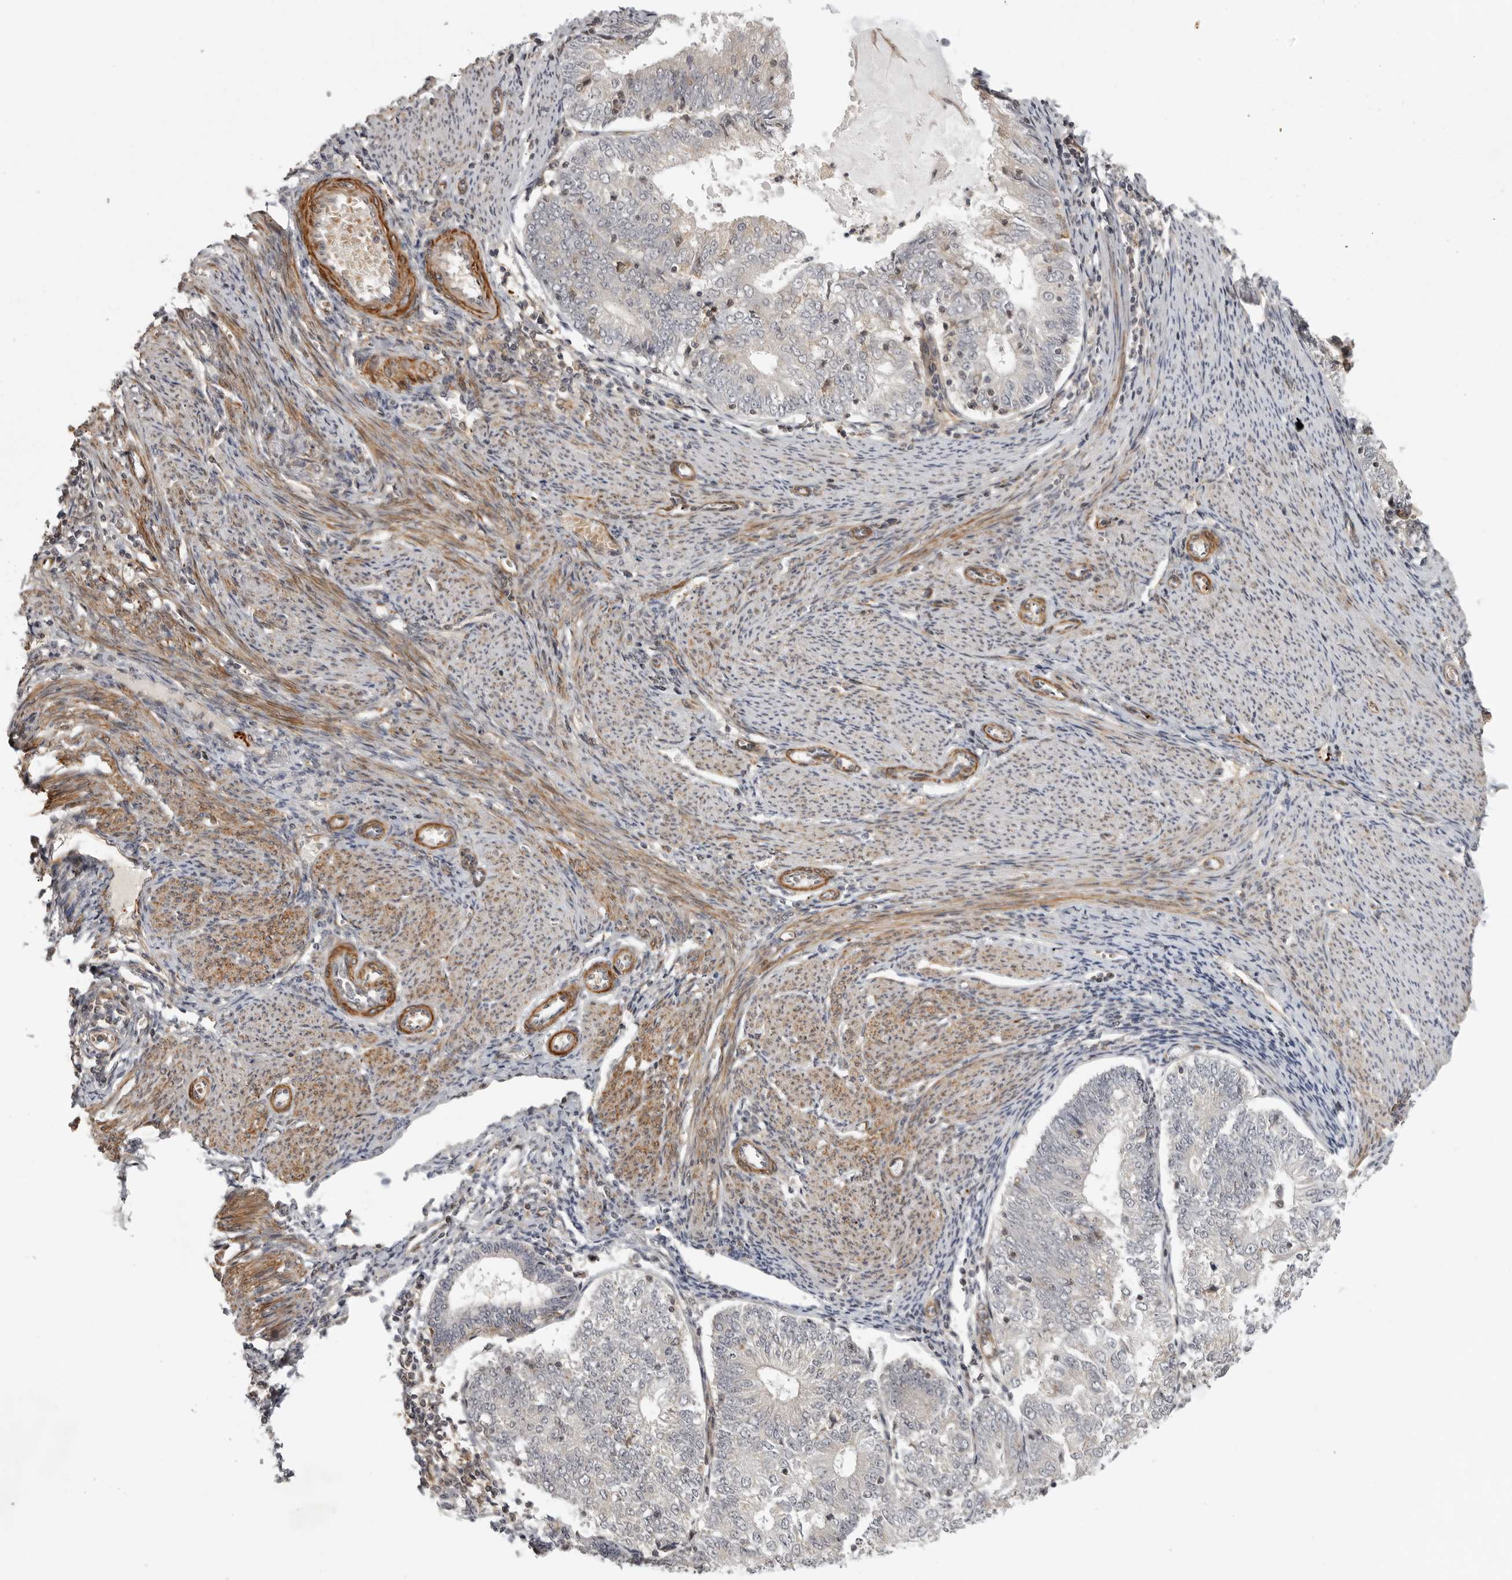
{"staining": {"intensity": "weak", "quantity": "<25%", "location": "cytoplasmic/membranous"}, "tissue": "endometrial cancer", "cell_type": "Tumor cells", "image_type": "cancer", "snomed": [{"axis": "morphology", "description": "Adenocarcinoma, NOS"}, {"axis": "topography", "description": "Endometrium"}], "caption": "DAB immunohistochemical staining of endometrial cancer (adenocarcinoma) displays no significant staining in tumor cells.", "gene": "TUT4", "patient": {"sex": "female", "age": 57}}